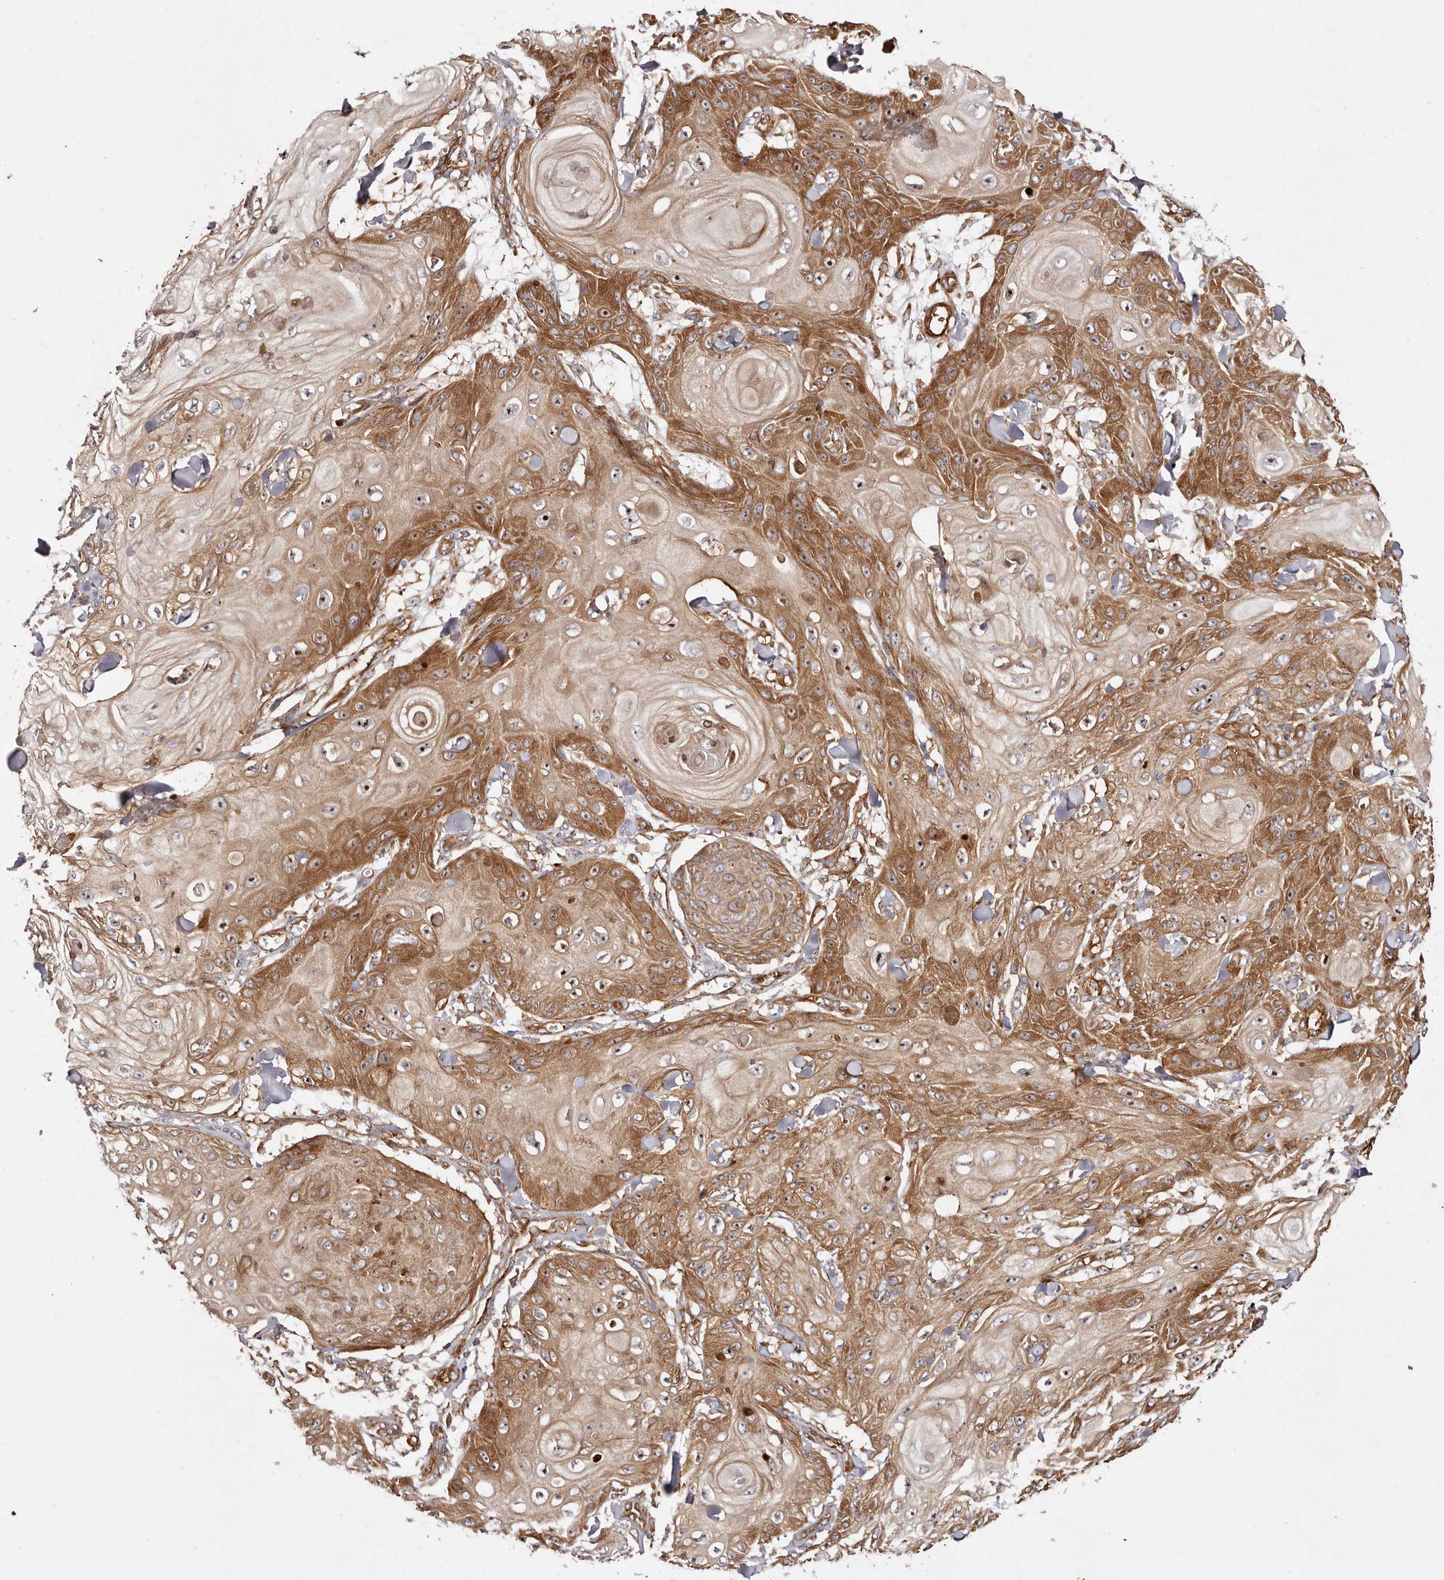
{"staining": {"intensity": "strong", "quantity": "25%-75%", "location": "cytoplasmic/membranous,nuclear"}, "tissue": "skin cancer", "cell_type": "Tumor cells", "image_type": "cancer", "snomed": [{"axis": "morphology", "description": "Squamous cell carcinoma, NOS"}, {"axis": "topography", "description": "Skin"}], "caption": "Immunohistochemistry (IHC) image of human skin cancer stained for a protein (brown), which shows high levels of strong cytoplasmic/membranous and nuclear staining in about 25%-75% of tumor cells.", "gene": "RPS6", "patient": {"sex": "male", "age": 74}}